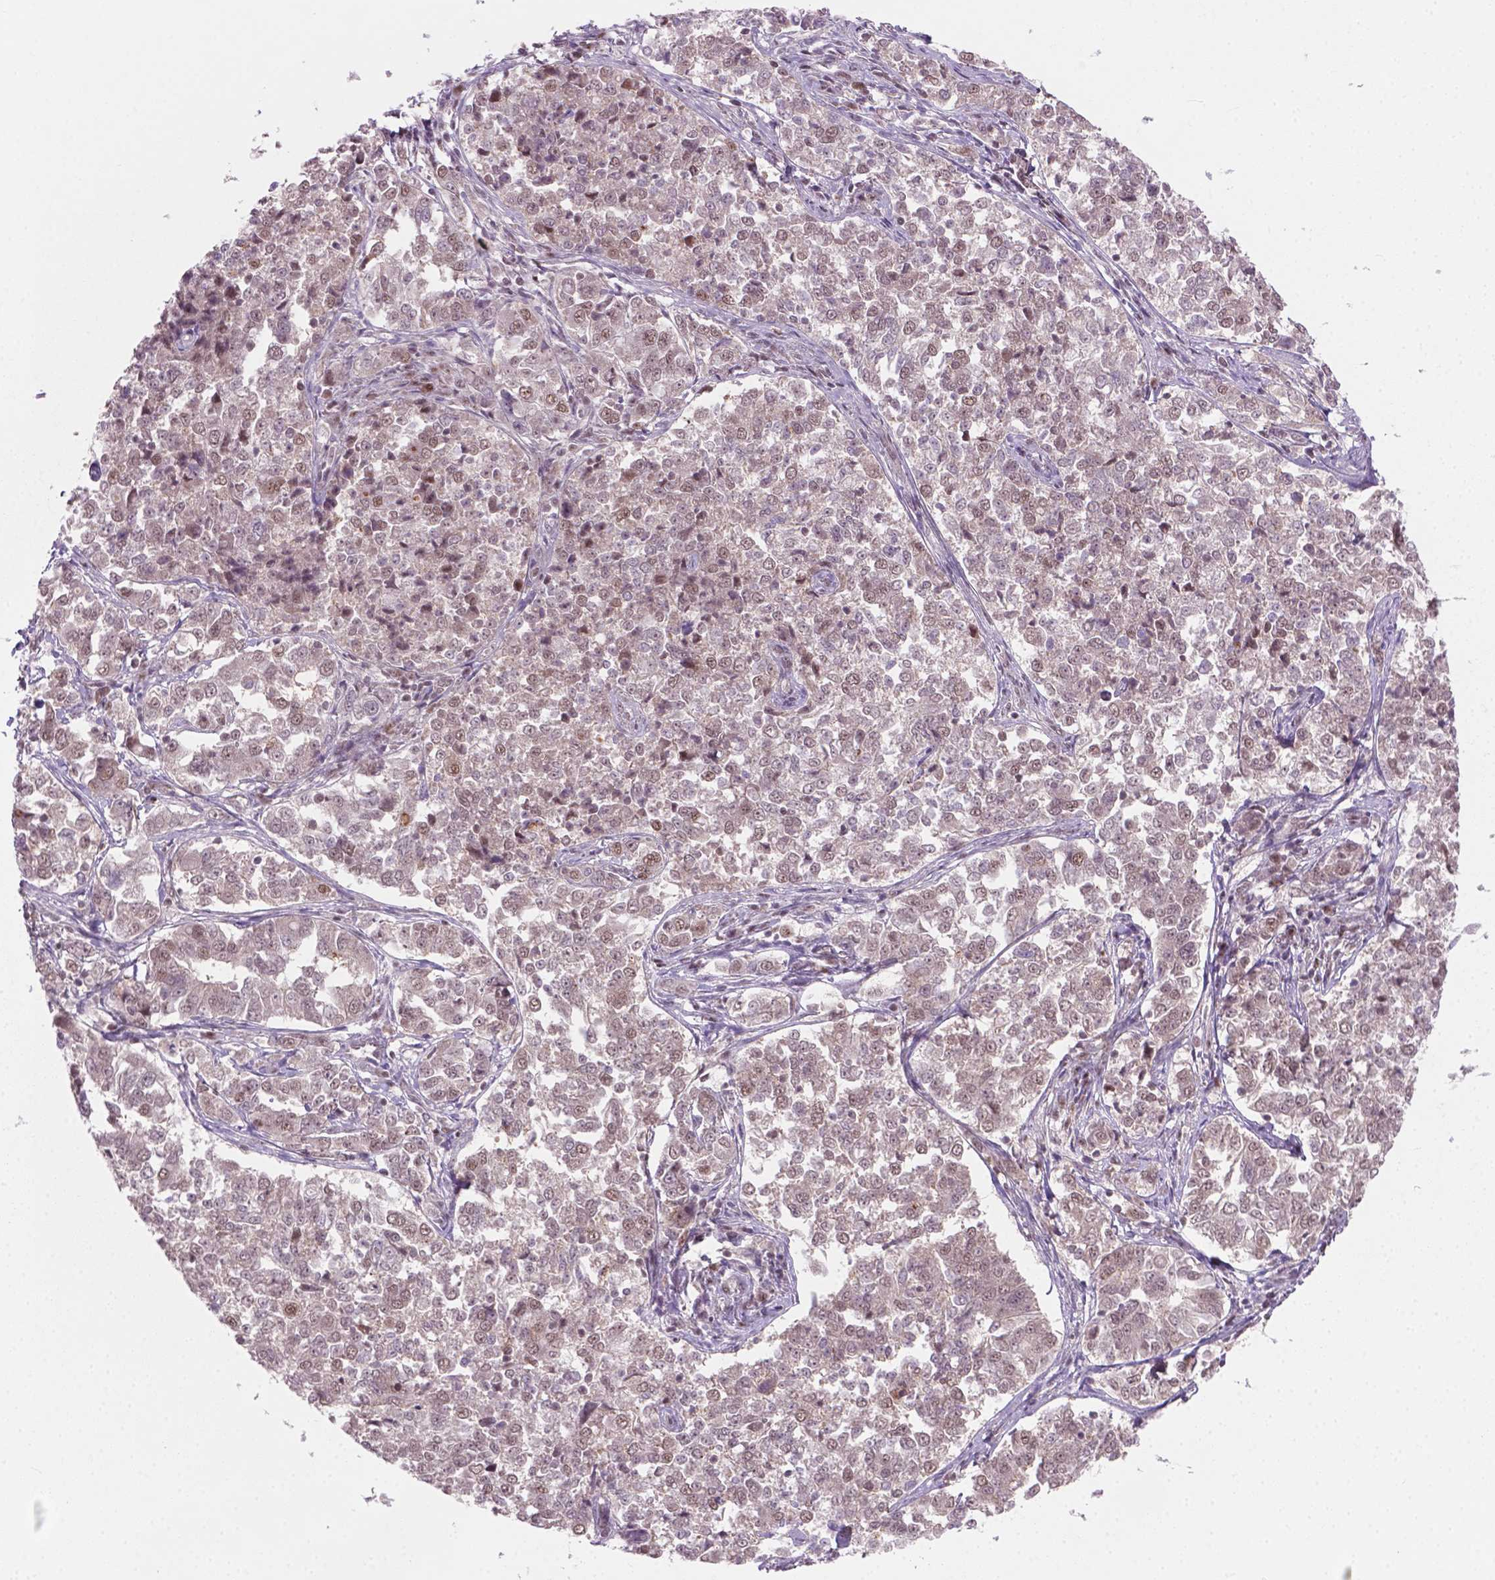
{"staining": {"intensity": "weak", "quantity": ">75%", "location": "nuclear"}, "tissue": "endometrial cancer", "cell_type": "Tumor cells", "image_type": "cancer", "snomed": [{"axis": "morphology", "description": "Adenocarcinoma, NOS"}, {"axis": "topography", "description": "Endometrium"}], "caption": "High-power microscopy captured an immunohistochemistry (IHC) histopathology image of endometrial adenocarcinoma, revealing weak nuclear positivity in approximately >75% of tumor cells.", "gene": "PHAX", "patient": {"sex": "female", "age": 43}}